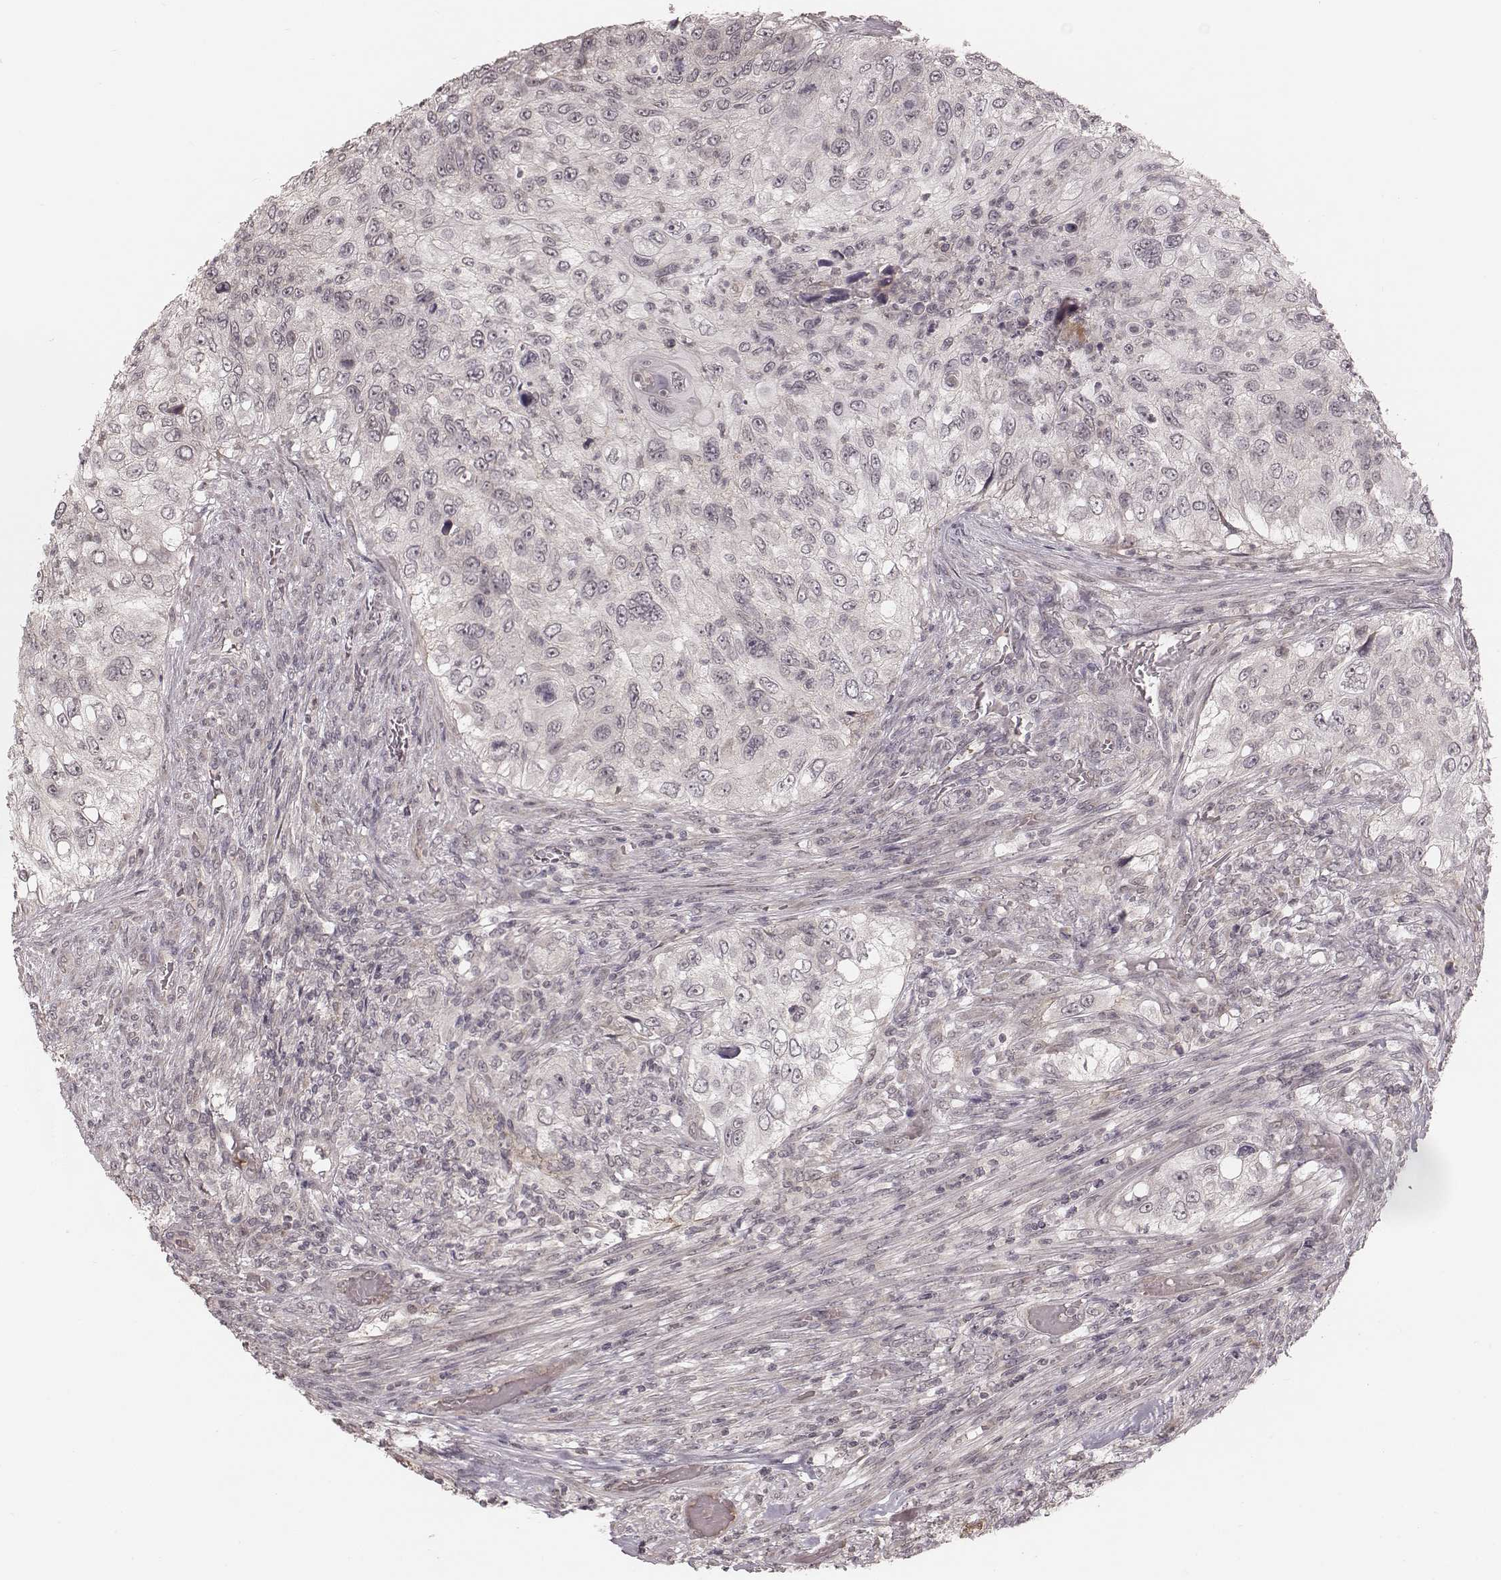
{"staining": {"intensity": "negative", "quantity": "none", "location": "none"}, "tissue": "urothelial cancer", "cell_type": "Tumor cells", "image_type": "cancer", "snomed": [{"axis": "morphology", "description": "Urothelial carcinoma, High grade"}, {"axis": "topography", "description": "Urinary bladder"}], "caption": "This is a micrograph of IHC staining of high-grade urothelial carcinoma, which shows no positivity in tumor cells.", "gene": "IL5", "patient": {"sex": "female", "age": 60}}